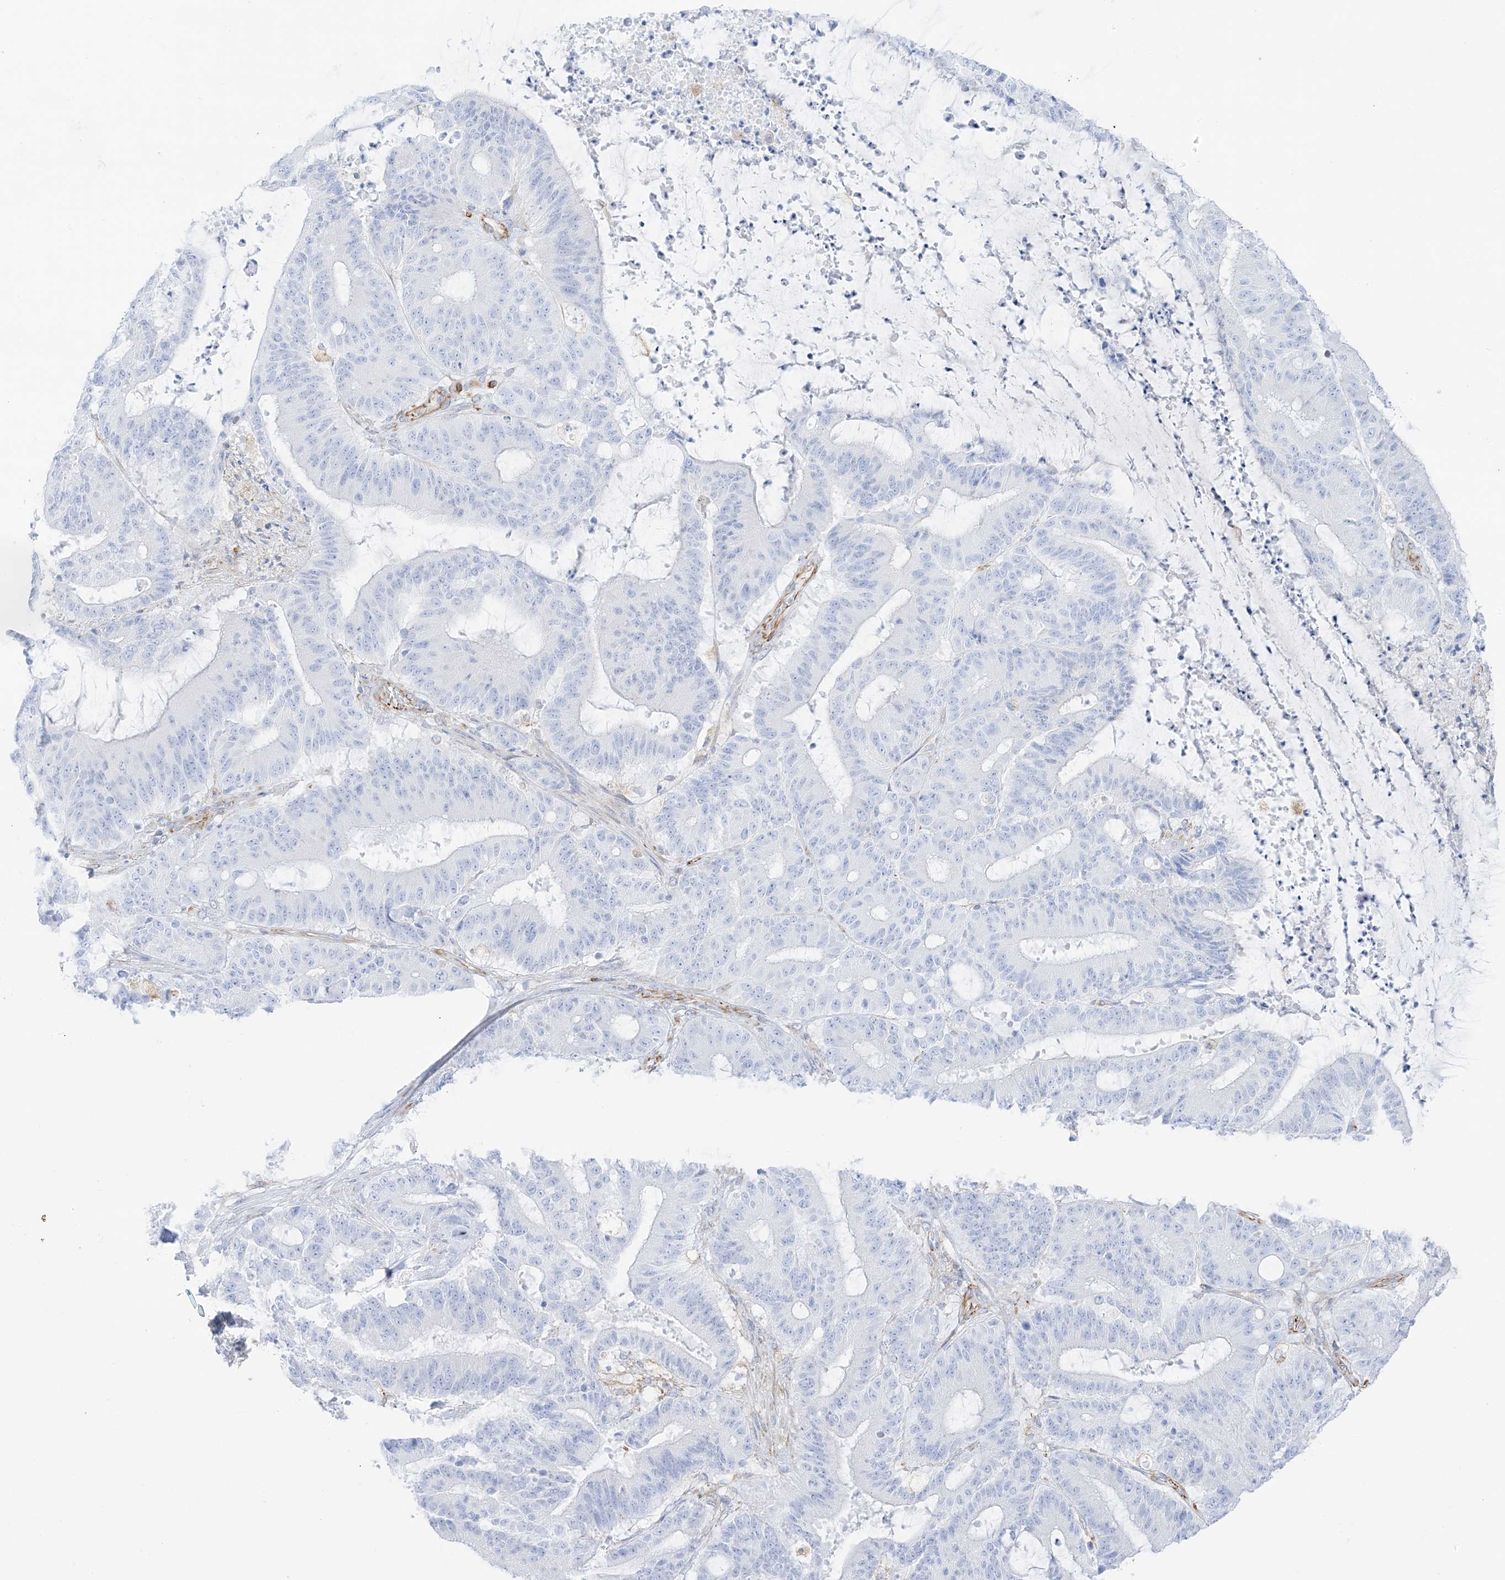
{"staining": {"intensity": "negative", "quantity": "none", "location": "none"}, "tissue": "liver cancer", "cell_type": "Tumor cells", "image_type": "cancer", "snomed": [{"axis": "morphology", "description": "Normal tissue, NOS"}, {"axis": "morphology", "description": "Cholangiocarcinoma"}, {"axis": "topography", "description": "Liver"}, {"axis": "topography", "description": "Peripheral nerve tissue"}], "caption": "This is an immunohistochemistry photomicrograph of human liver cancer (cholangiocarcinoma). There is no positivity in tumor cells.", "gene": "PID1", "patient": {"sex": "female", "age": 73}}